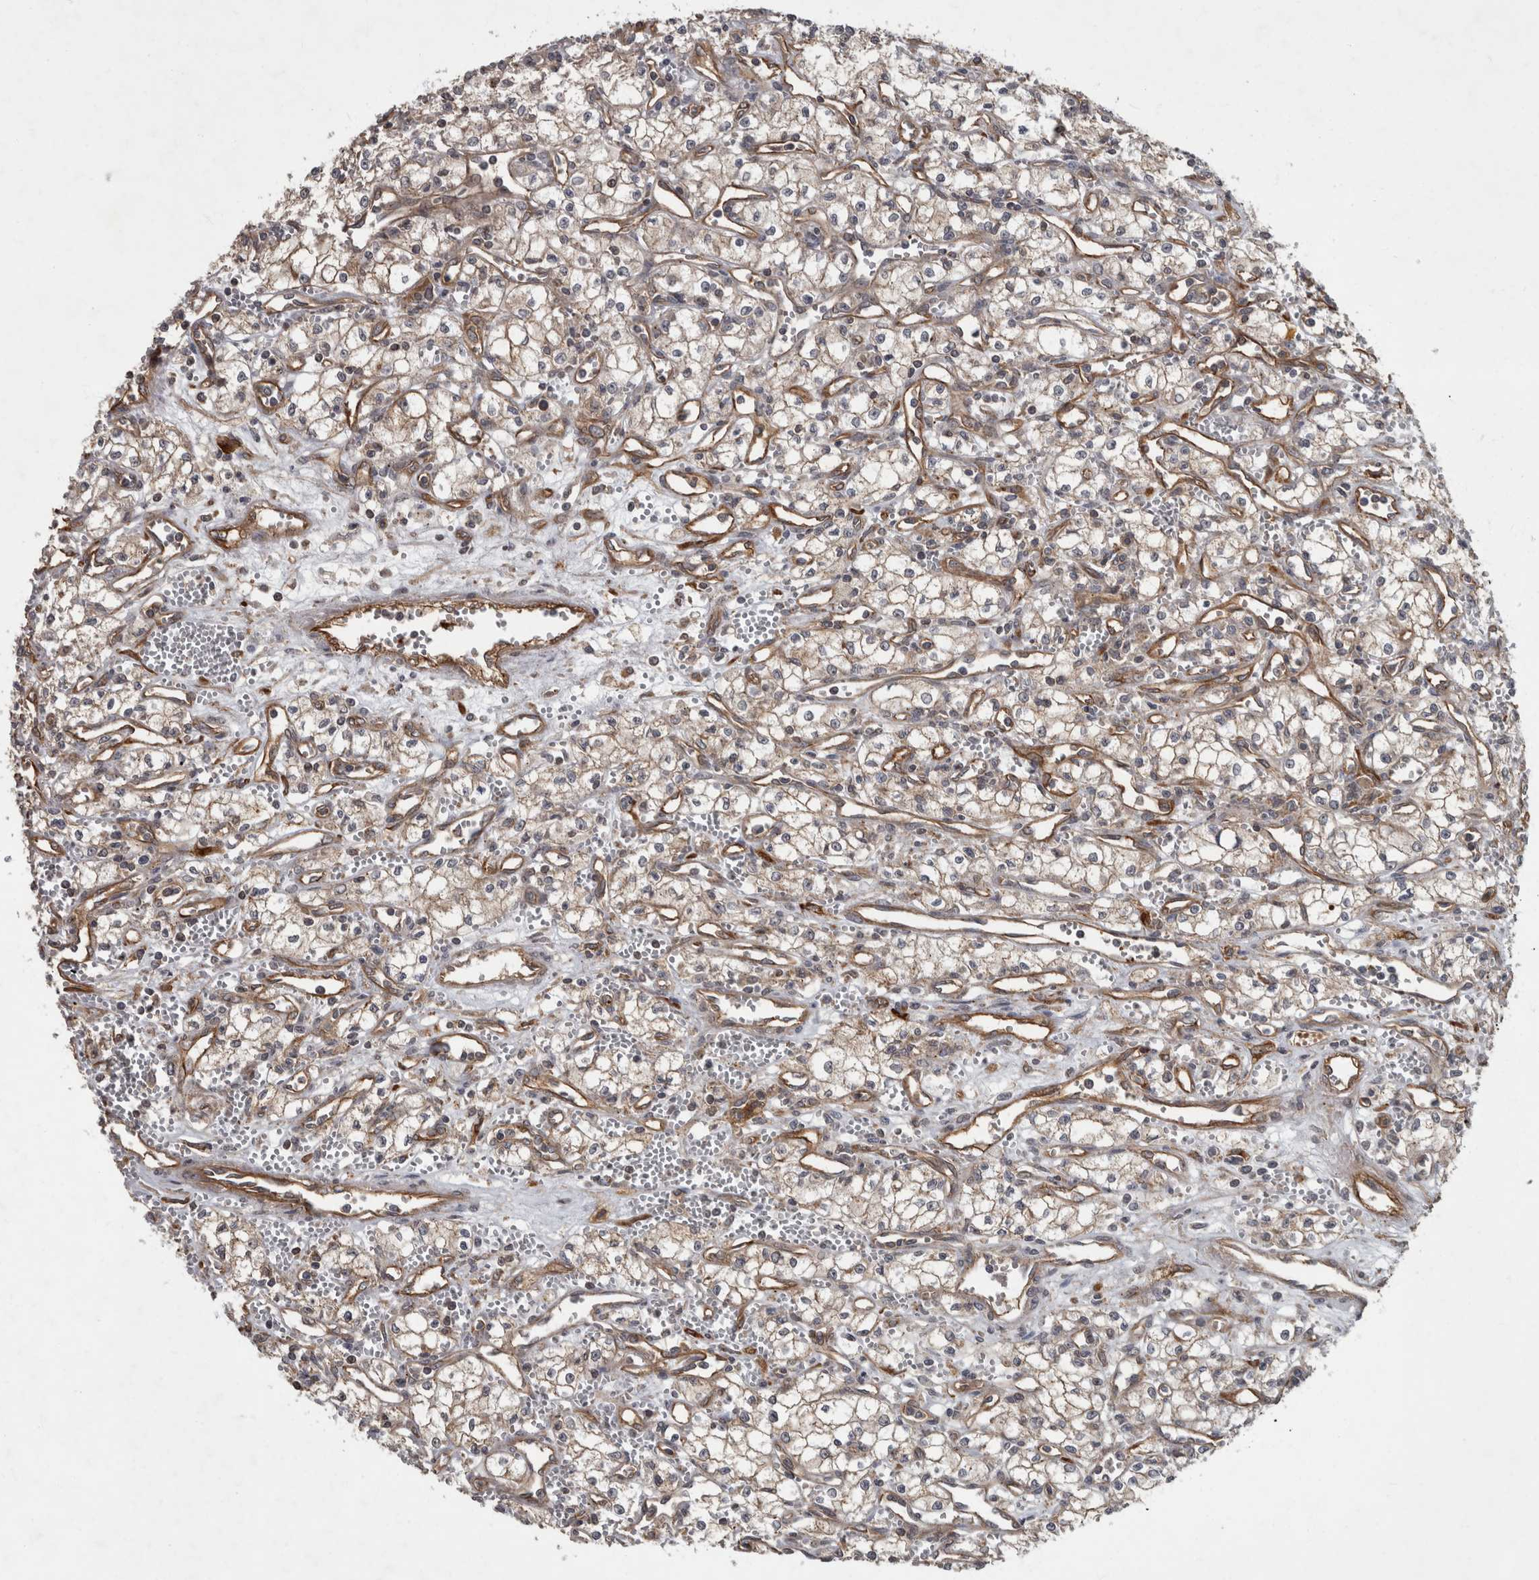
{"staining": {"intensity": "weak", "quantity": "<25%", "location": "cytoplasmic/membranous"}, "tissue": "renal cancer", "cell_type": "Tumor cells", "image_type": "cancer", "snomed": [{"axis": "morphology", "description": "Adenocarcinoma, NOS"}, {"axis": "topography", "description": "Kidney"}], "caption": "An image of adenocarcinoma (renal) stained for a protein displays no brown staining in tumor cells.", "gene": "VEGFD", "patient": {"sex": "male", "age": 59}}